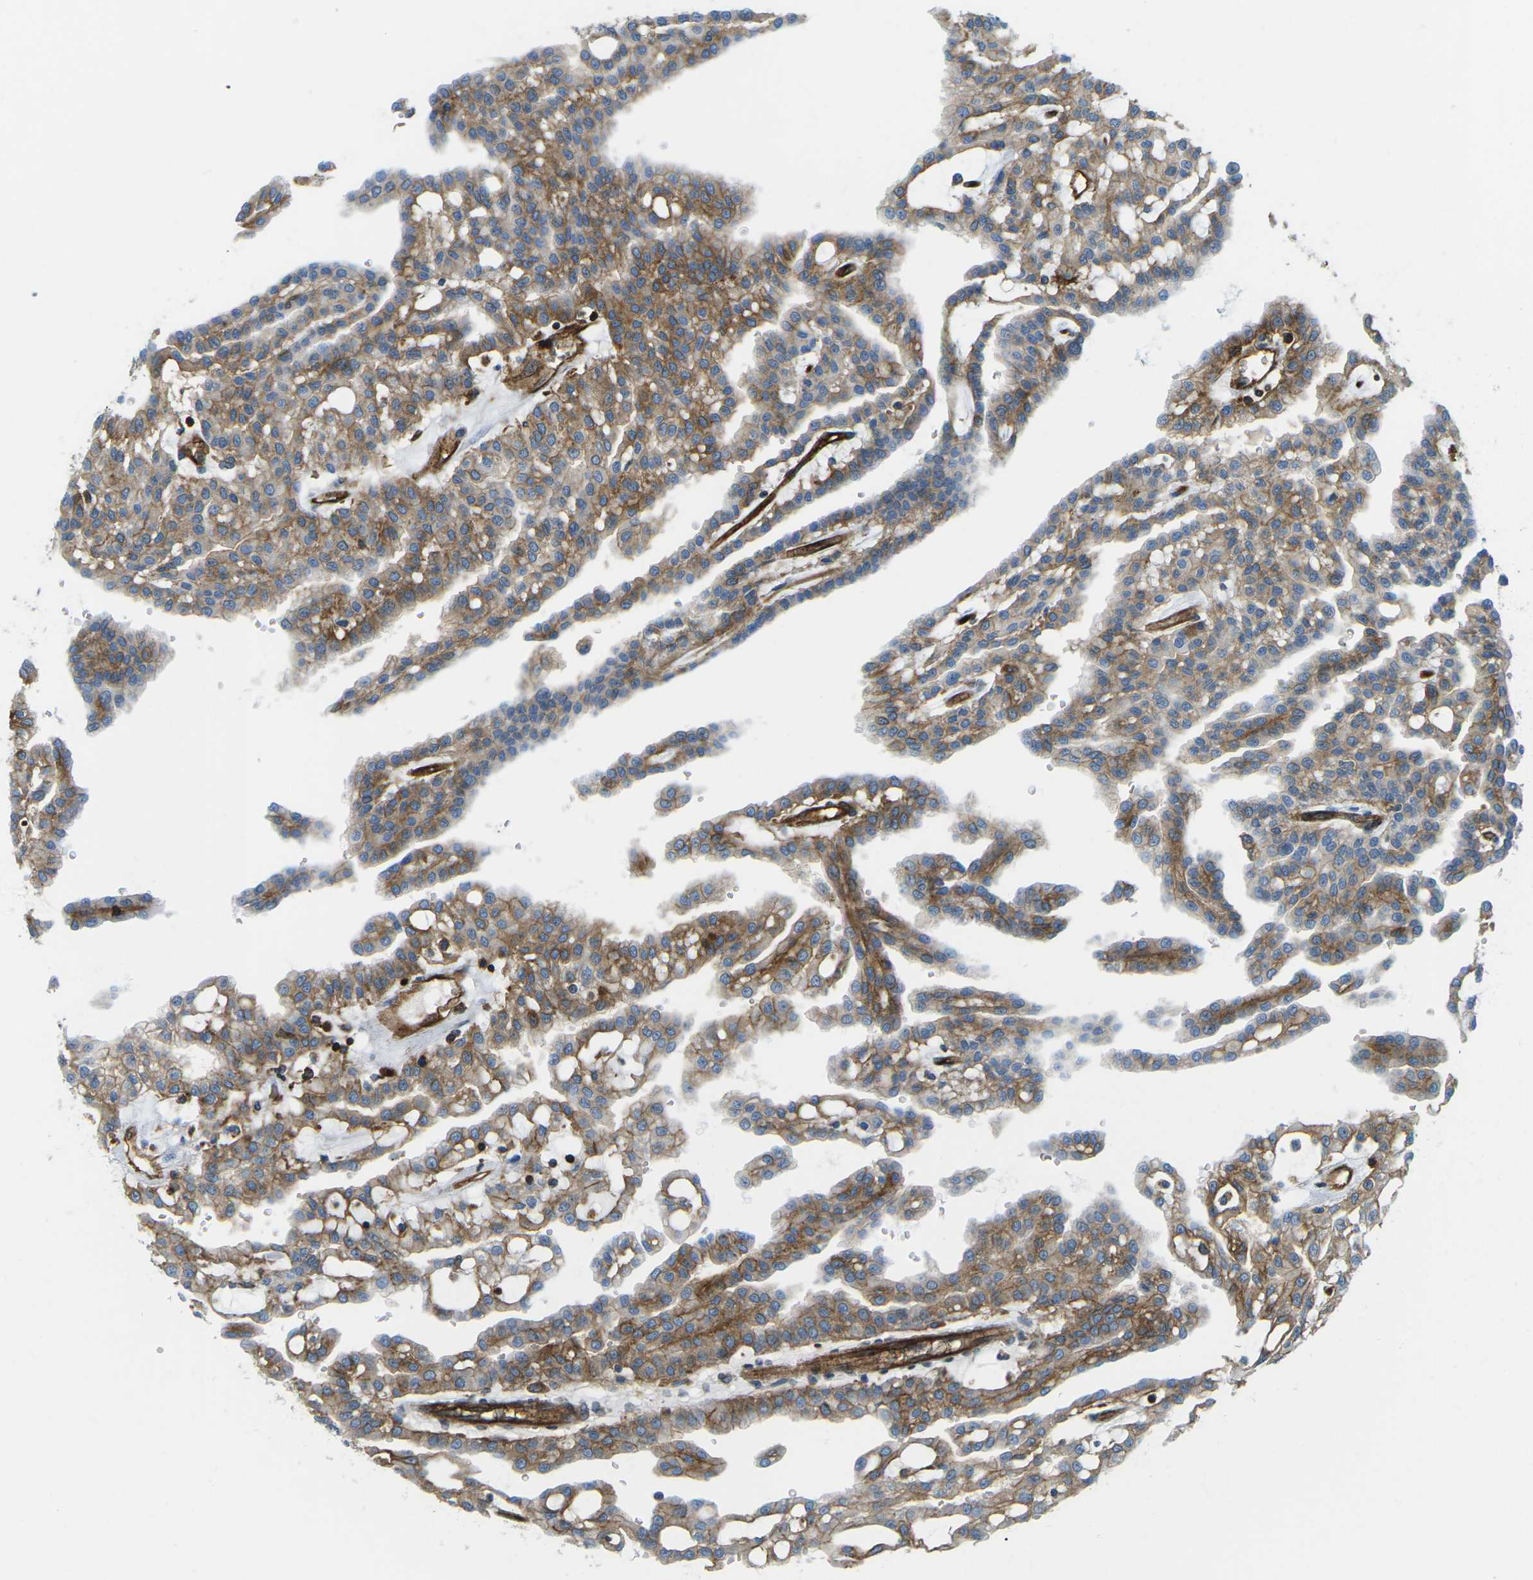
{"staining": {"intensity": "moderate", "quantity": ">75%", "location": "cytoplasmic/membranous"}, "tissue": "renal cancer", "cell_type": "Tumor cells", "image_type": "cancer", "snomed": [{"axis": "morphology", "description": "Adenocarcinoma, NOS"}, {"axis": "topography", "description": "Kidney"}], "caption": "High-magnification brightfield microscopy of renal cancer (adenocarcinoma) stained with DAB (3,3'-diaminobenzidine) (brown) and counterstained with hematoxylin (blue). tumor cells exhibit moderate cytoplasmic/membranous expression is identified in approximately>75% of cells.", "gene": "HLA-B", "patient": {"sex": "male", "age": 63}}